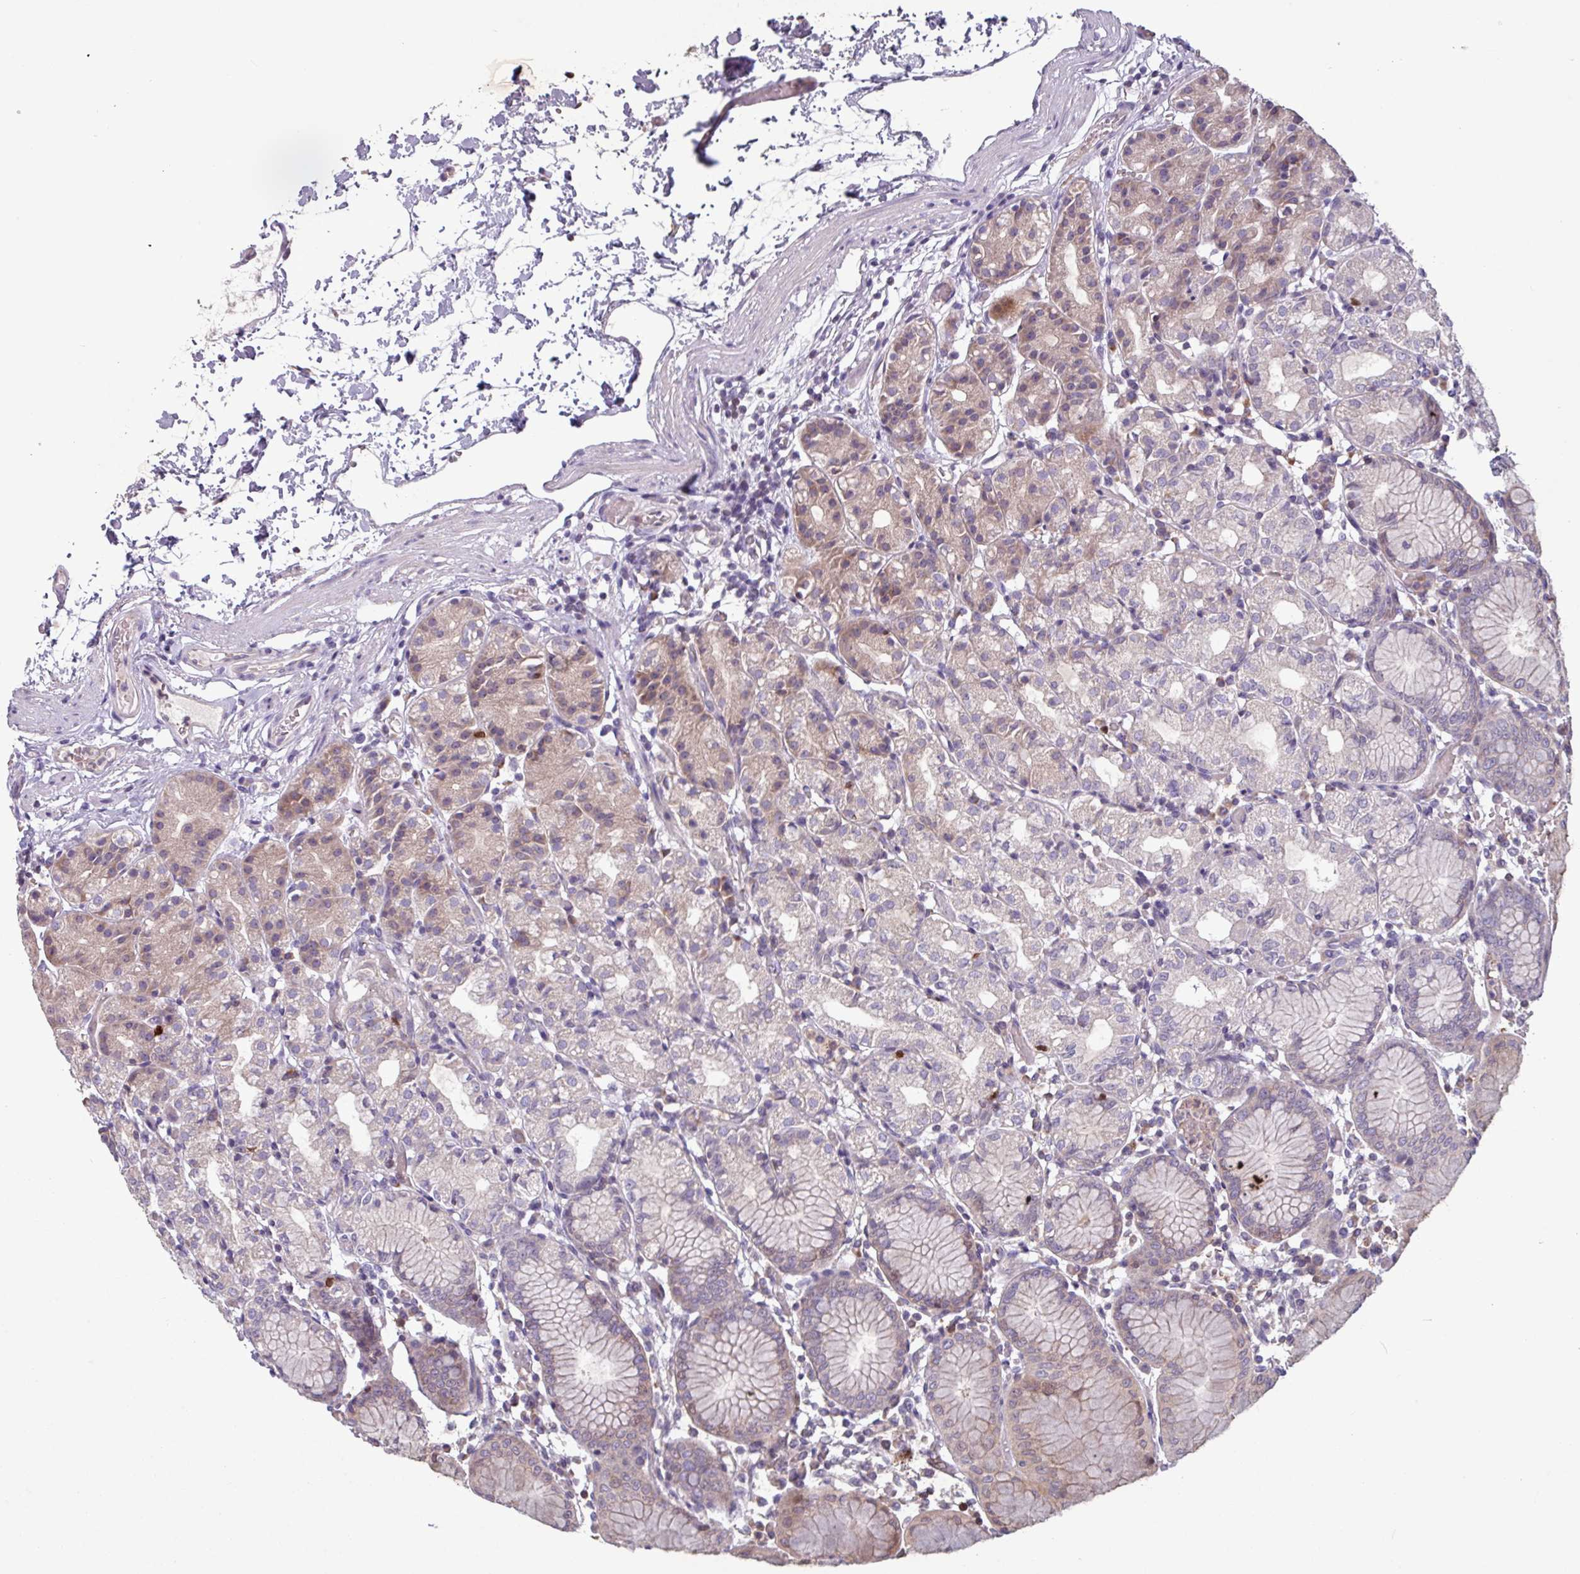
{"staining": {"intensity": "moderate", "quantity": "25%-75%", "location": "cytoplasmic/membranous"}, "tissue": "stomach", "cell_type": "Glandular cells", "image_type": "normal", "snomed": [{"axis": "morphology", "description": "Normal tissue, NOS"}, {"axis": "topography", "description": "Stomach"}], "caption": "Immunohistochemical staining of benign human stomach reveals 25%-75% levels of moderate cytoplasmic/membranous protein staining in approximately 25%-75% of glandular cells. The staining was performed using DAB (3,3'-diaminobenzidine), with brown indicating positive protein expression. Nuclei are stained blue with hematoxylin.", "gene": "SEC61G", "patient": {"sex": "female", "age": 57}}